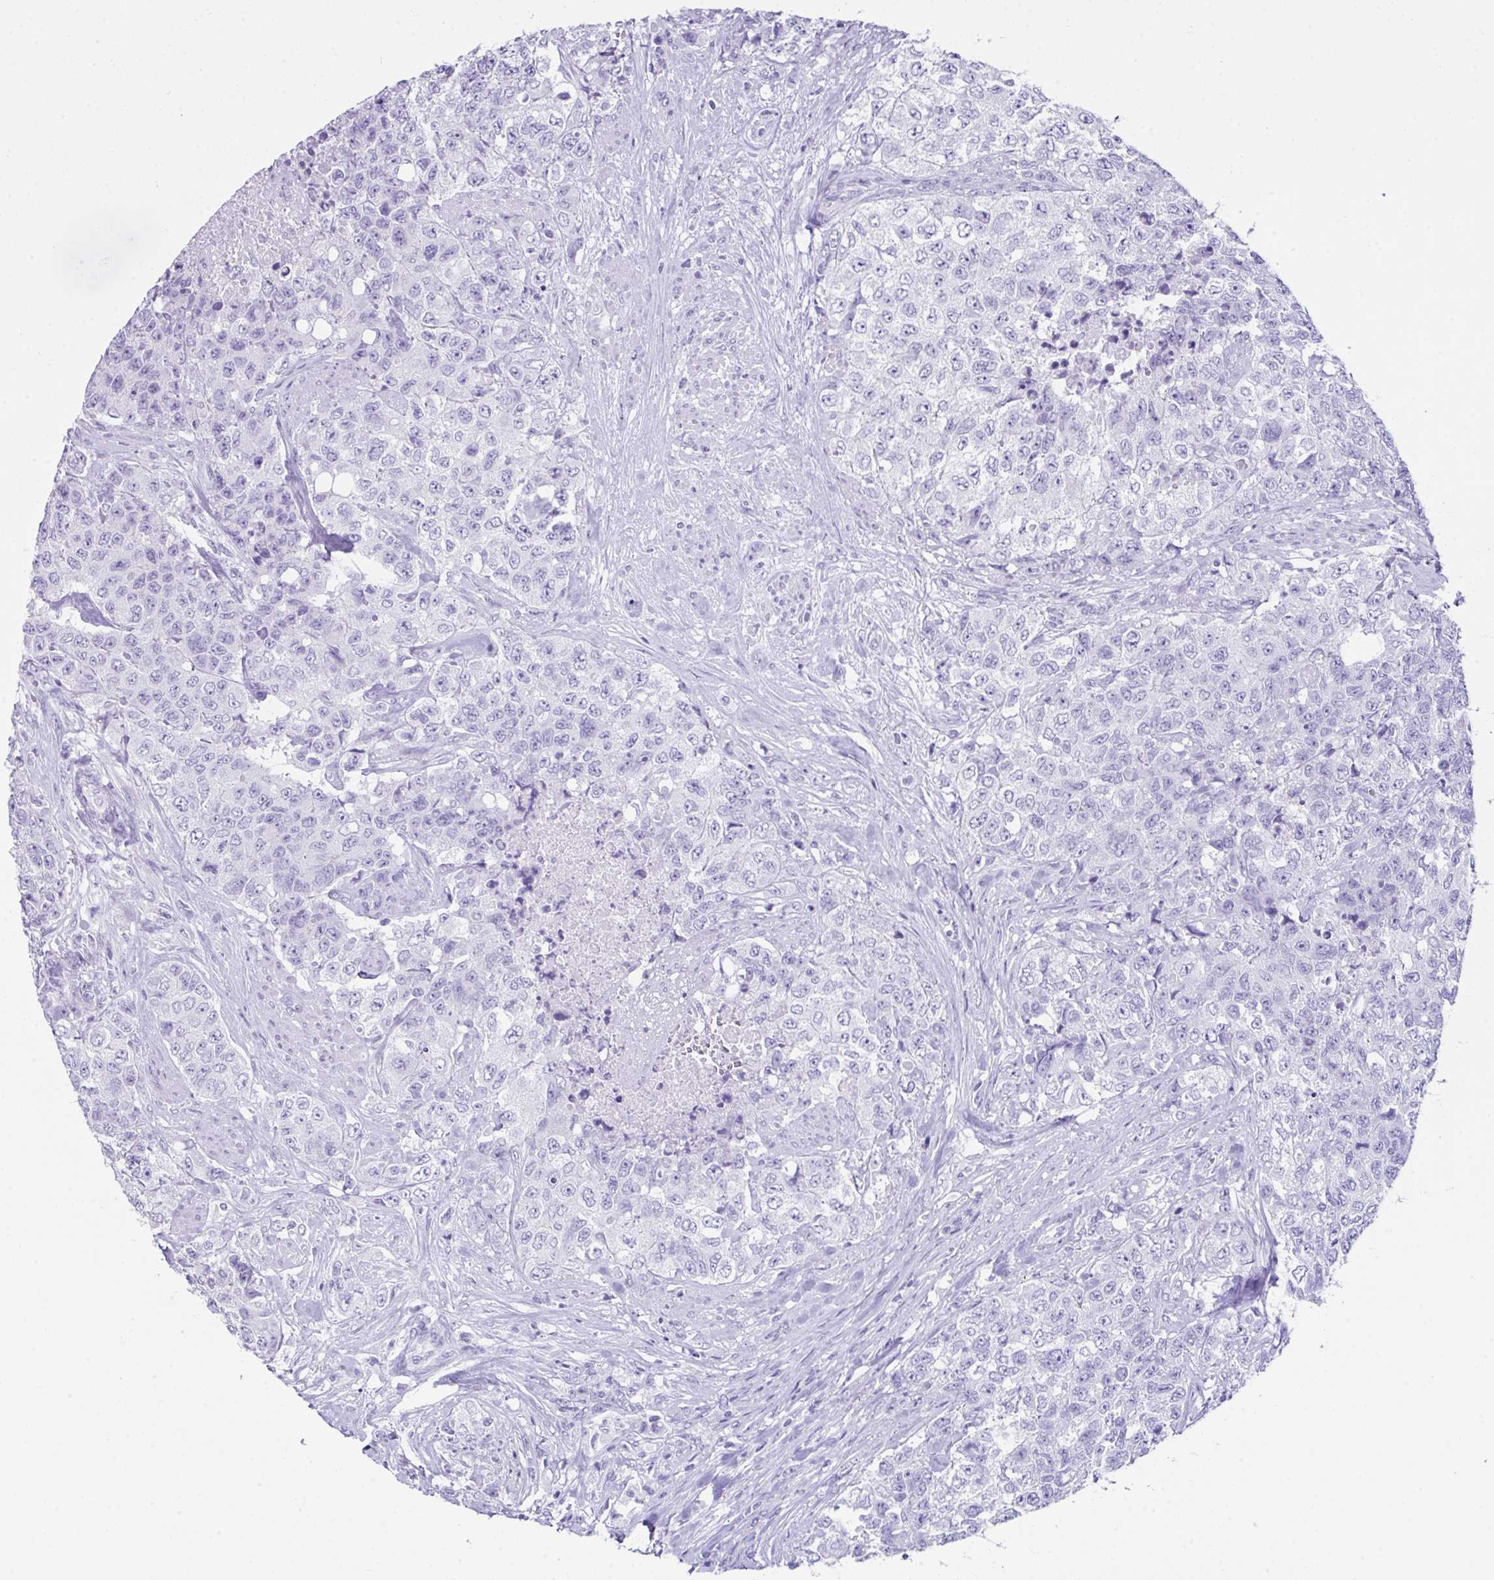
{"staining": {"intensity": "negative", "quantity": "none", "location": "none"}, "tissue": "urothelial cancer", "cell_type": "Tumor cells", "image_type": "cancer", "snomed": [{"axis": "morphology", "description": "Urothelial carcinoma, High grade"}, {"axis": "topography", "description": "Urinary bladder"}], "caption": "An immunohistochemistry (IHC) micrograph of high-grade urothelial carcinoma is shown. There is no staining in tumor cells of high-grade urothelial carcinoma.", "gene": "LGALS4", "patient": {"sex": "female", "age": 78}}